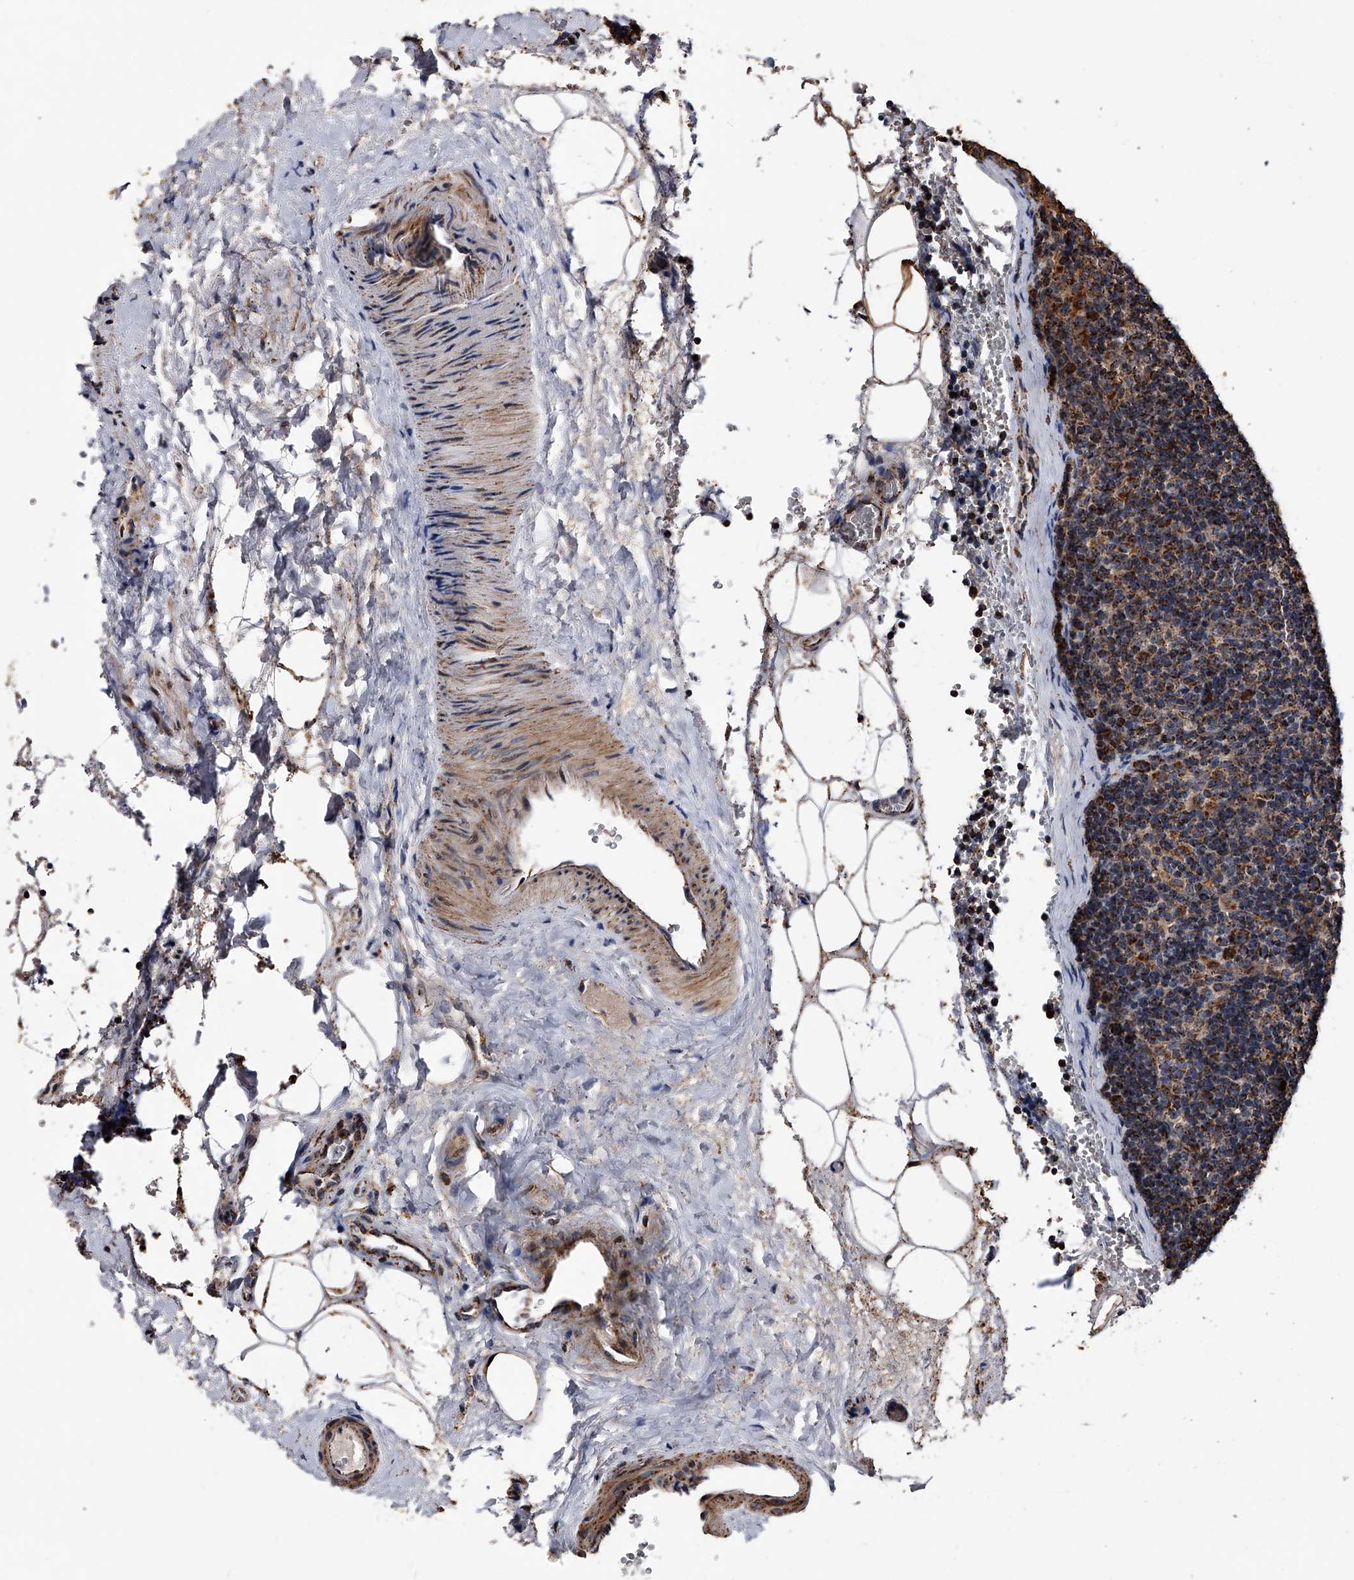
{"staining": {"intensity": "strong", "quantity": "25%-75%", "location": "cytoplasmic/membranous"}, "tissue": "lymph node", "cell_type": "Germinal center cells", "image_type": "normal", "snomed": [{"axis": "morphology", "description": "Normal tissue, NOS"}, {"axis": "topography", "description": "Lymph node"}], "caption": "High-power microscopy captured an immunohistochemistry (IHC) image of benign lymph node, revealing strong cytoplasmic/membranous staining in approximately 25%-75% of germinal center cells. (Brightfield microscopy of DAB IHC at high magnification).", "gene": "SMPDL3A", "patient": {"sex": "female", "age": 22}}